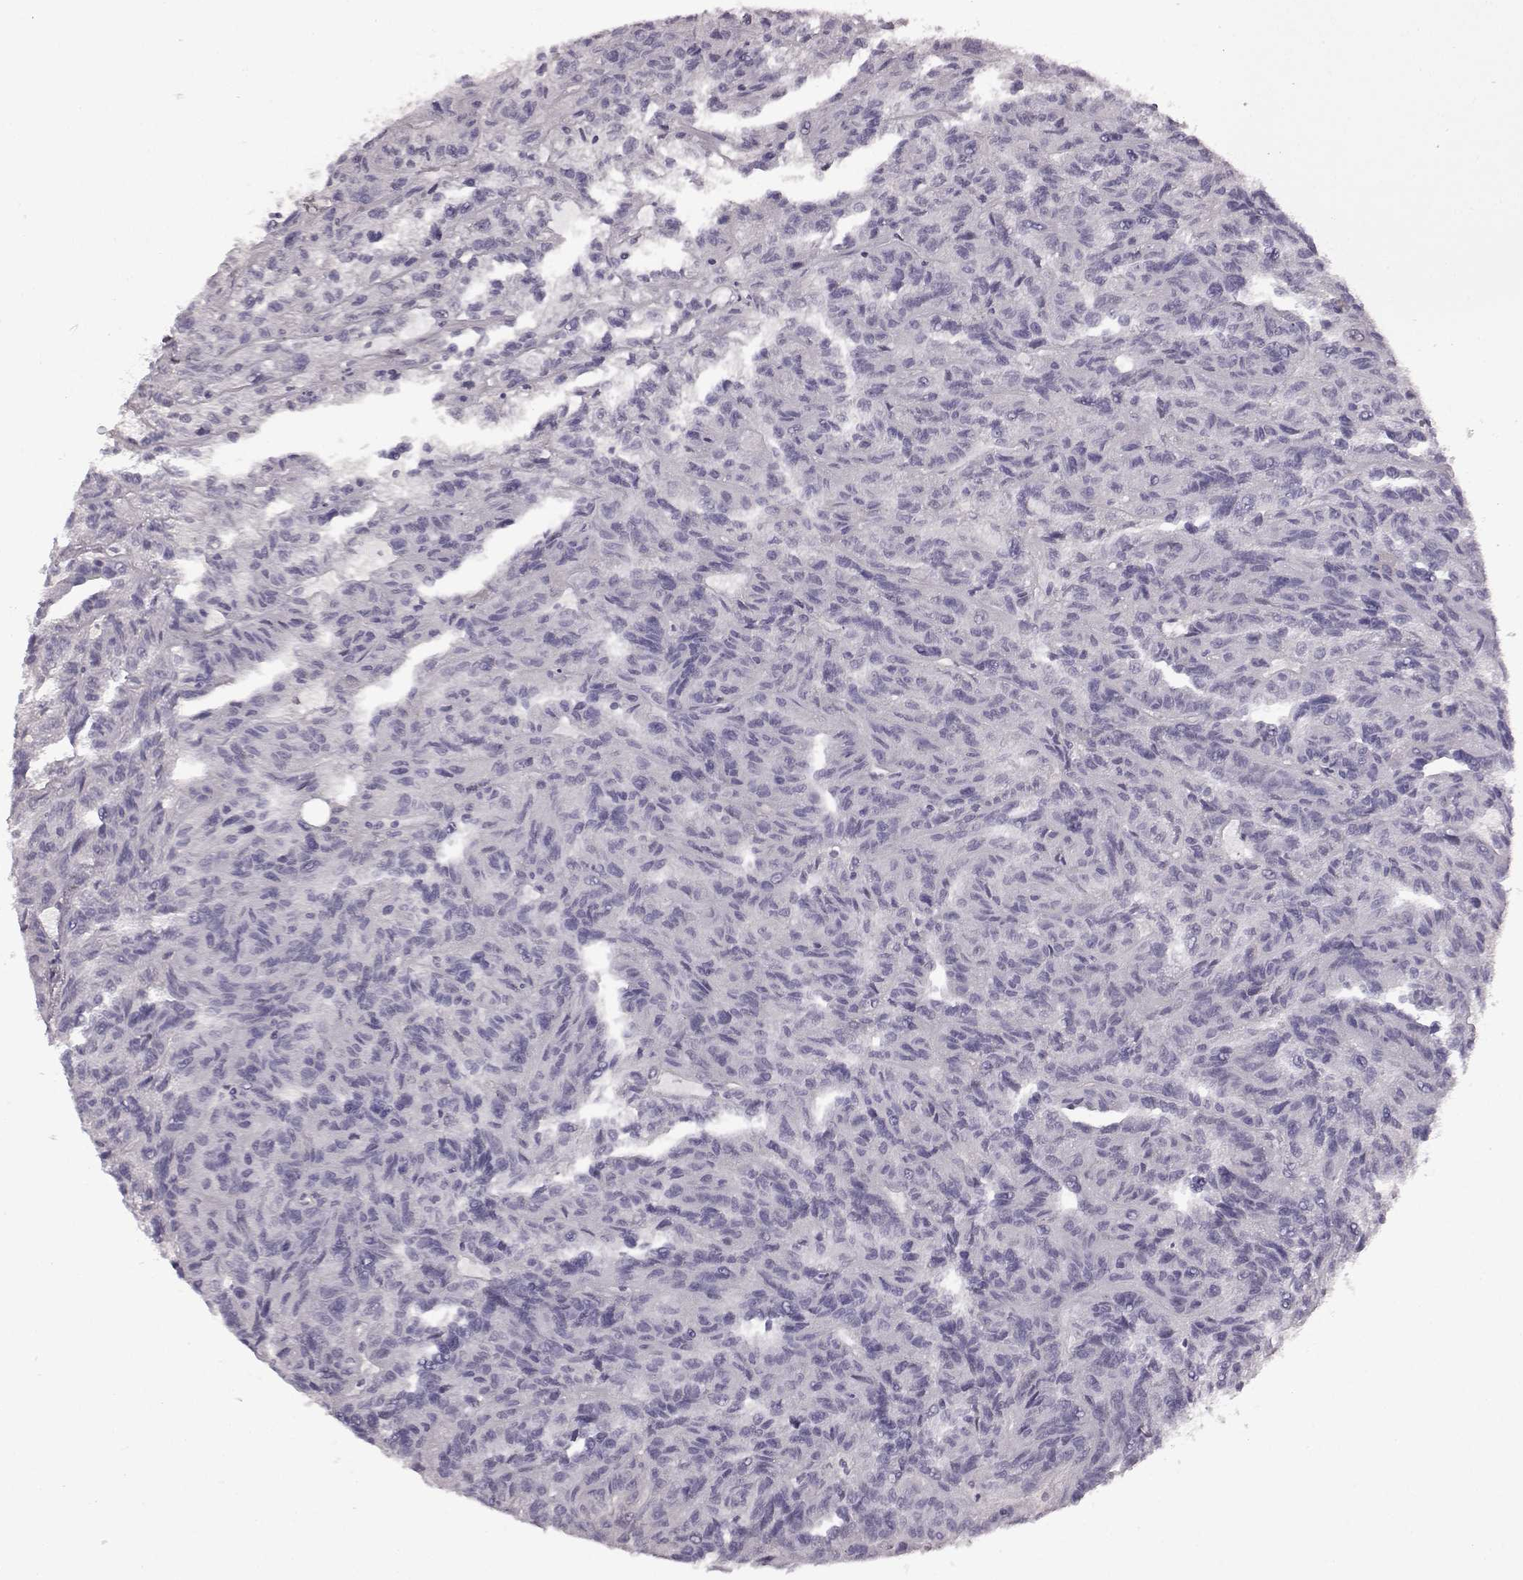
{"staining": {"intensity": "negative", "quantity": "none", "location": "none"}, "tissue": "renal cancer", "cell_type": "Tumor cells", "image_type": "cancer", "snomed": [{"axis": "morphology", "description": "Adenocarcinoma, NOS"}, {"axis": "topography", "description": "Kidney"}], "caption": "This is an immunohistochemistry (IHC) photomicrograph of renal cancer. There is no expression in tumor cells.", "gene": "KRT85", "patient": {"sex": "male", "age": 79}}